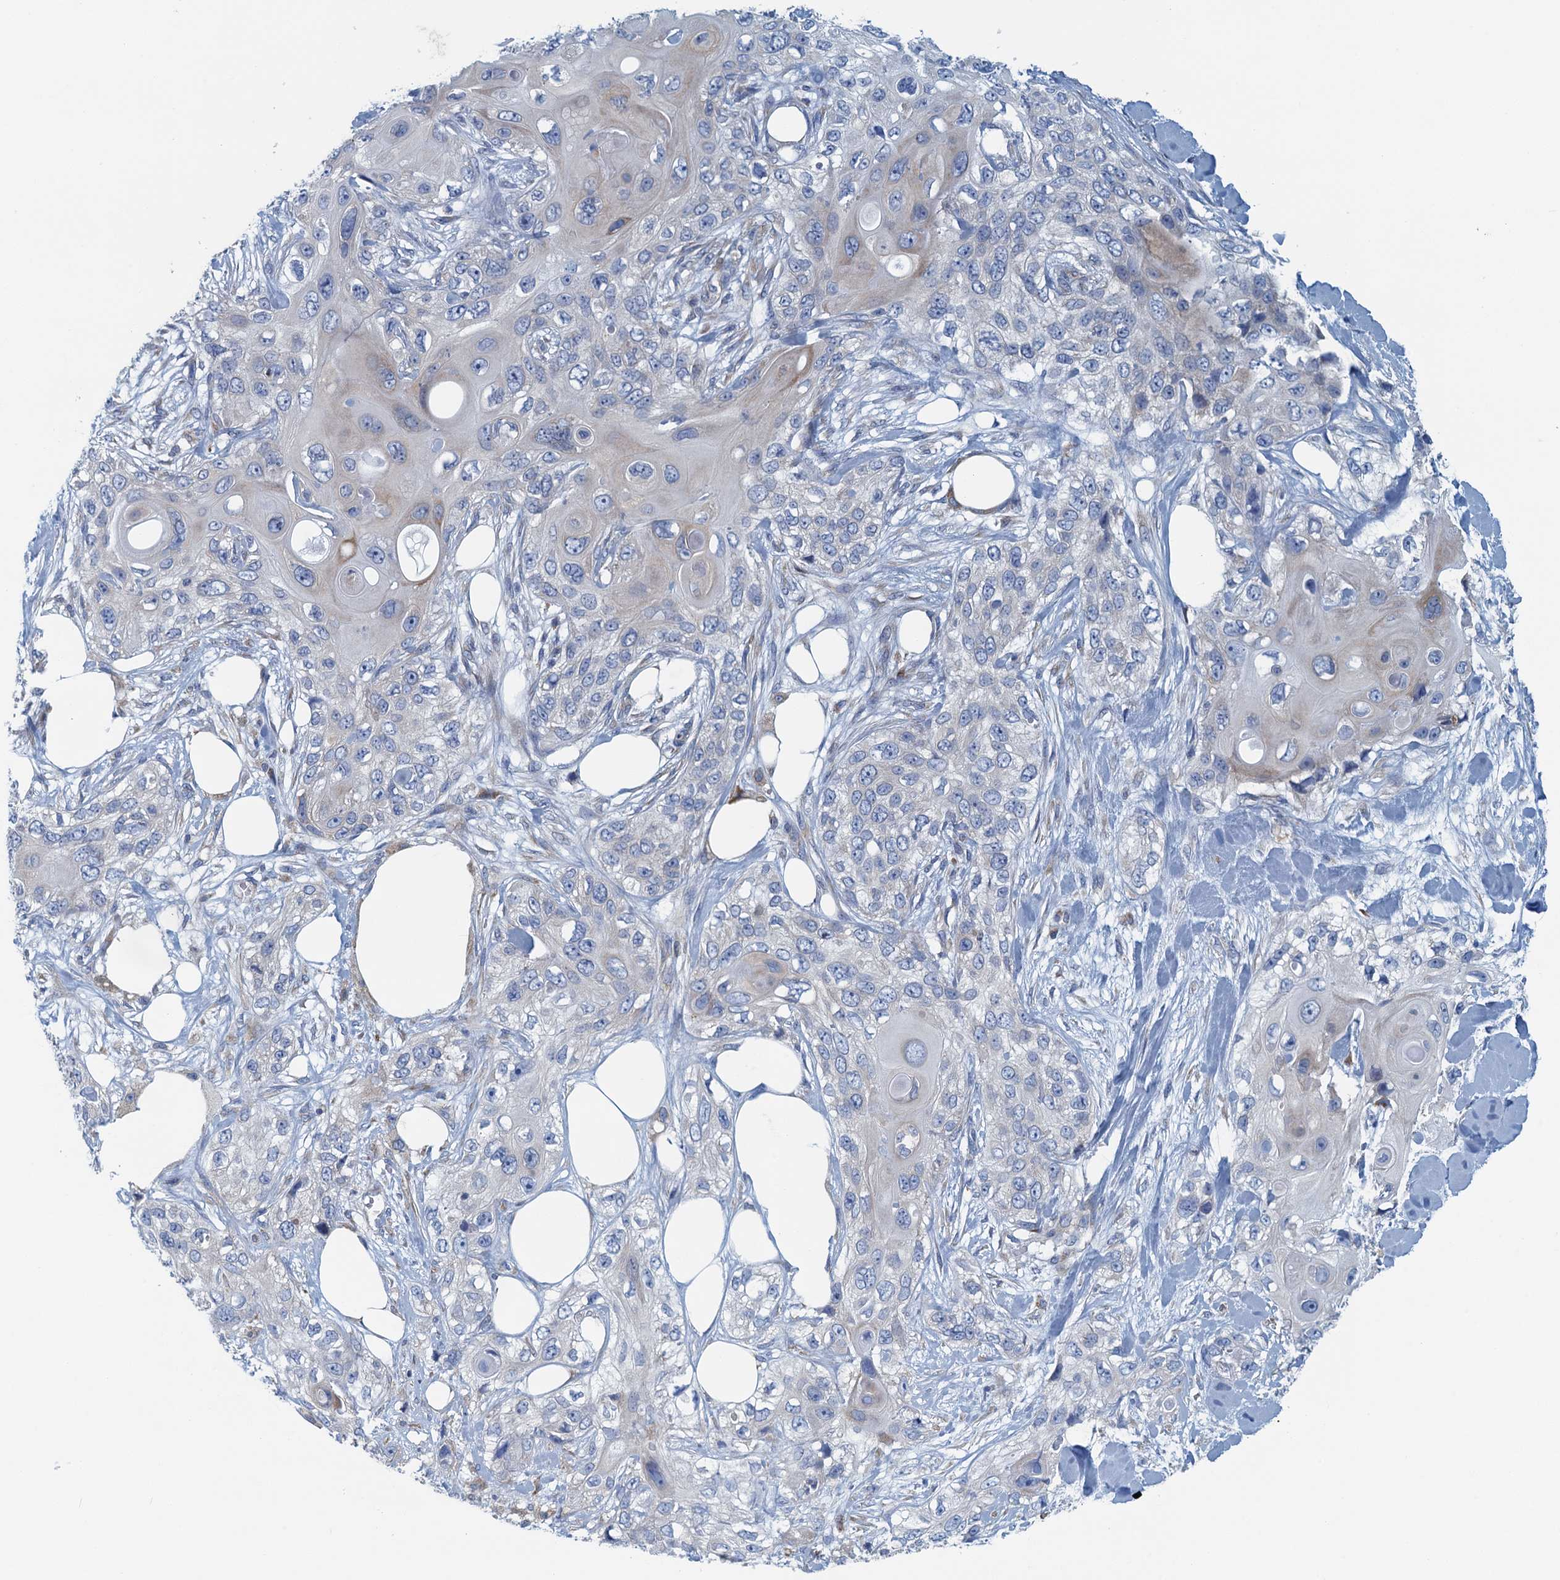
{"staining": {"intensity": "negative", "quantity": "none", "location": "none"}, "tissue": "skin cancer", "cell_type": "Tumor cells", "image_type": "cancer", "snomed": [{"axis": "morphology", "description": "Normal tissue, NOS"}, {"axis": "morphology", "description": "Squamous cell carcinoma, NOS"}, {"axis": "topography", "description": "Skin"}], "caption": "Immunohistochemistry of skin cancer (squamous cell carcinoma) demonstrates no staining in tumor cells. (DAB immunohistochemistry visualized using brightfield microscopy, high magnification).", "gene": "MYDGF", "patient": {"sex": "male", "age": 72}}